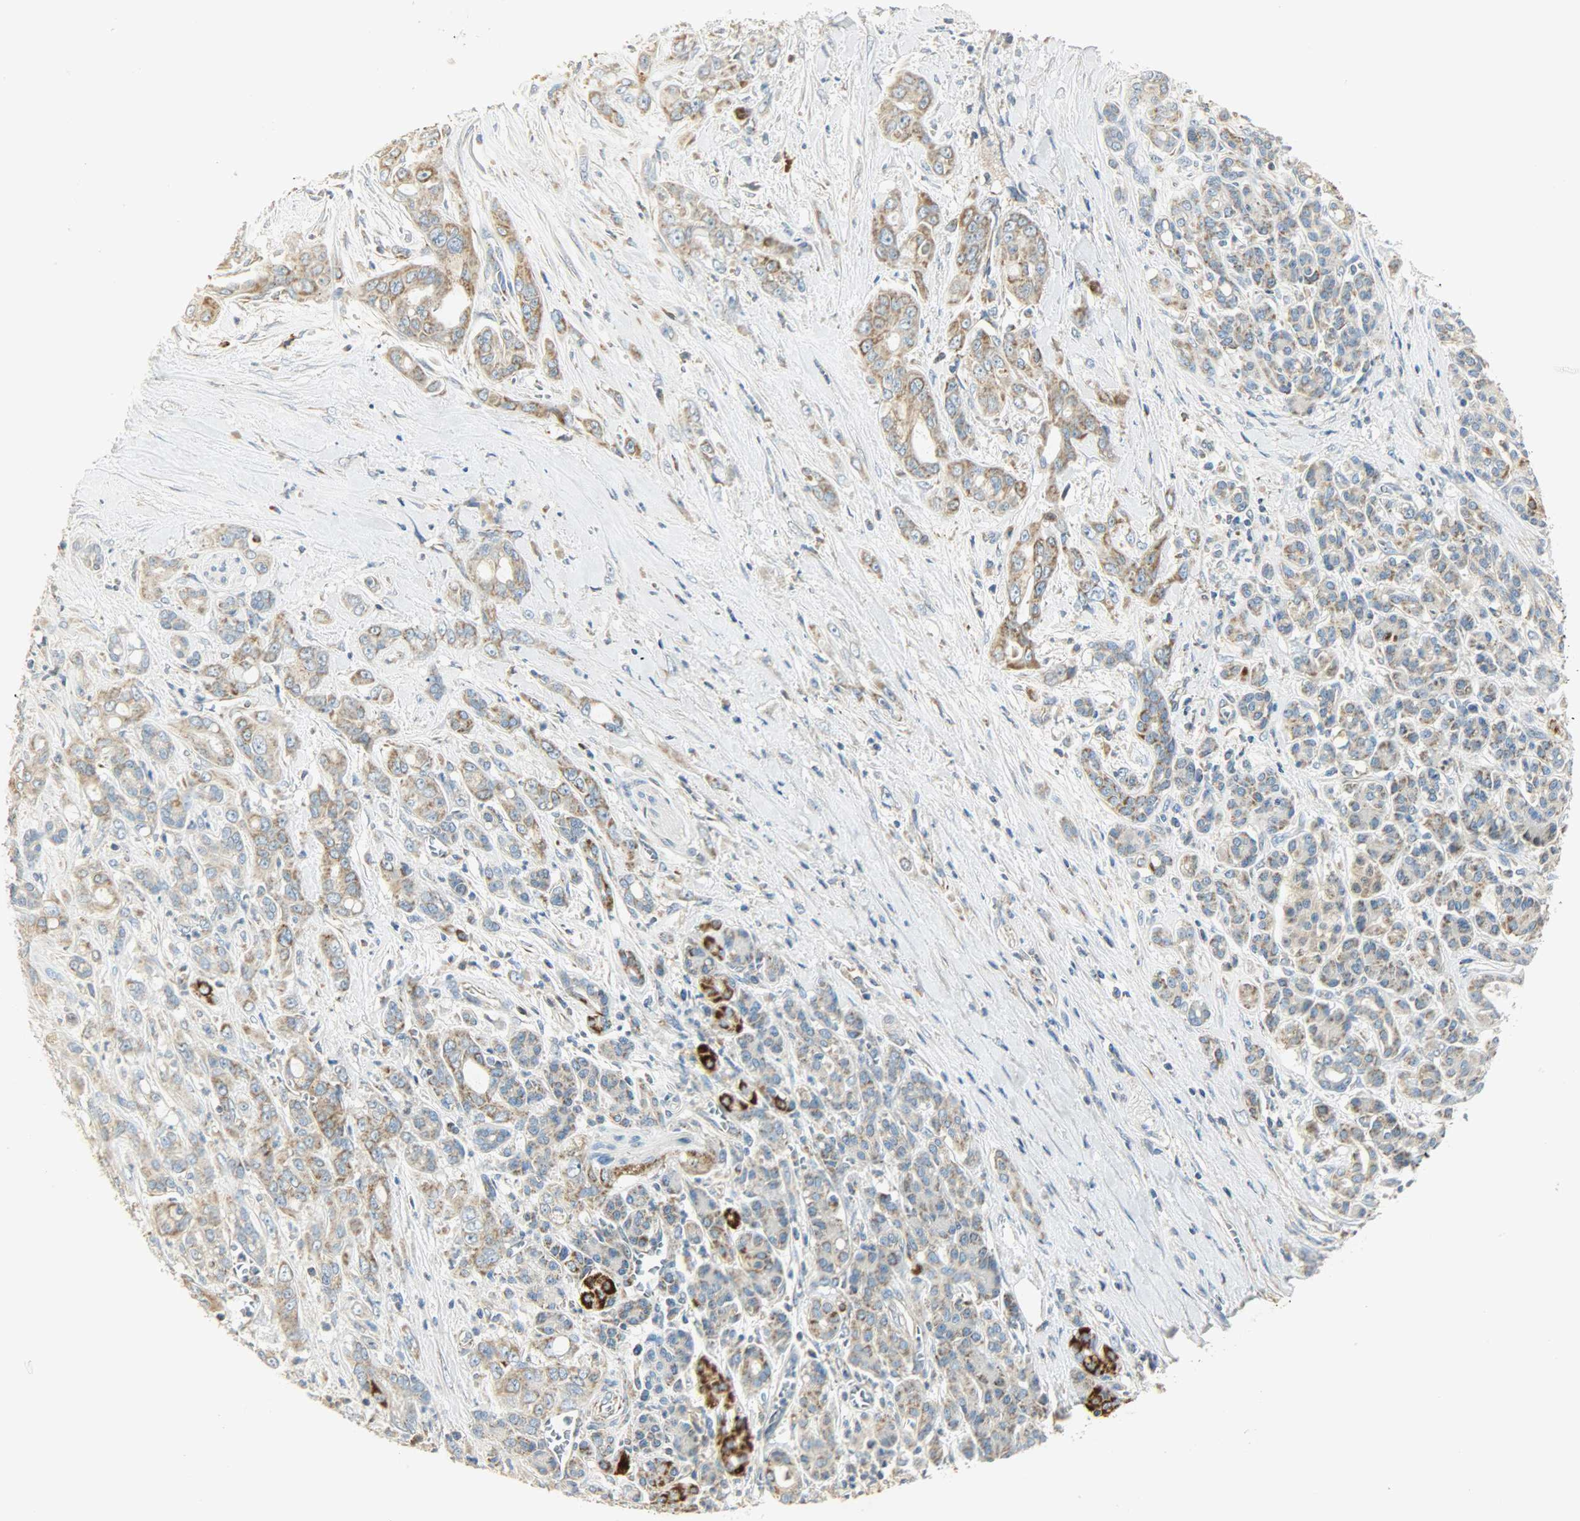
{"staining": {"intensity": "moderate", "quantity": ">75%", "location": "cytoplasmic/membranous"}, "tissue": "pancreatic cancer", "cell_type": "Tumor cells", "image_type": "cancer", "snomed": [{"axis": "morphology", "description": "Adenocarcinoma, NOS"}, {"axis": "topography", "description": "Pancreas"}], "caption": "The photomicrograph exhibits immunohistochemical staining of pancreatic adenocarcinoma. There is moderate cytoplasmic/membranous positivity is identified in about >75% of tumor cells. (brown staining indicates protein expression, while blue staining denotes nuclei).", "gene": "NNT", "patient": {"sex": "male", "age": 59}}